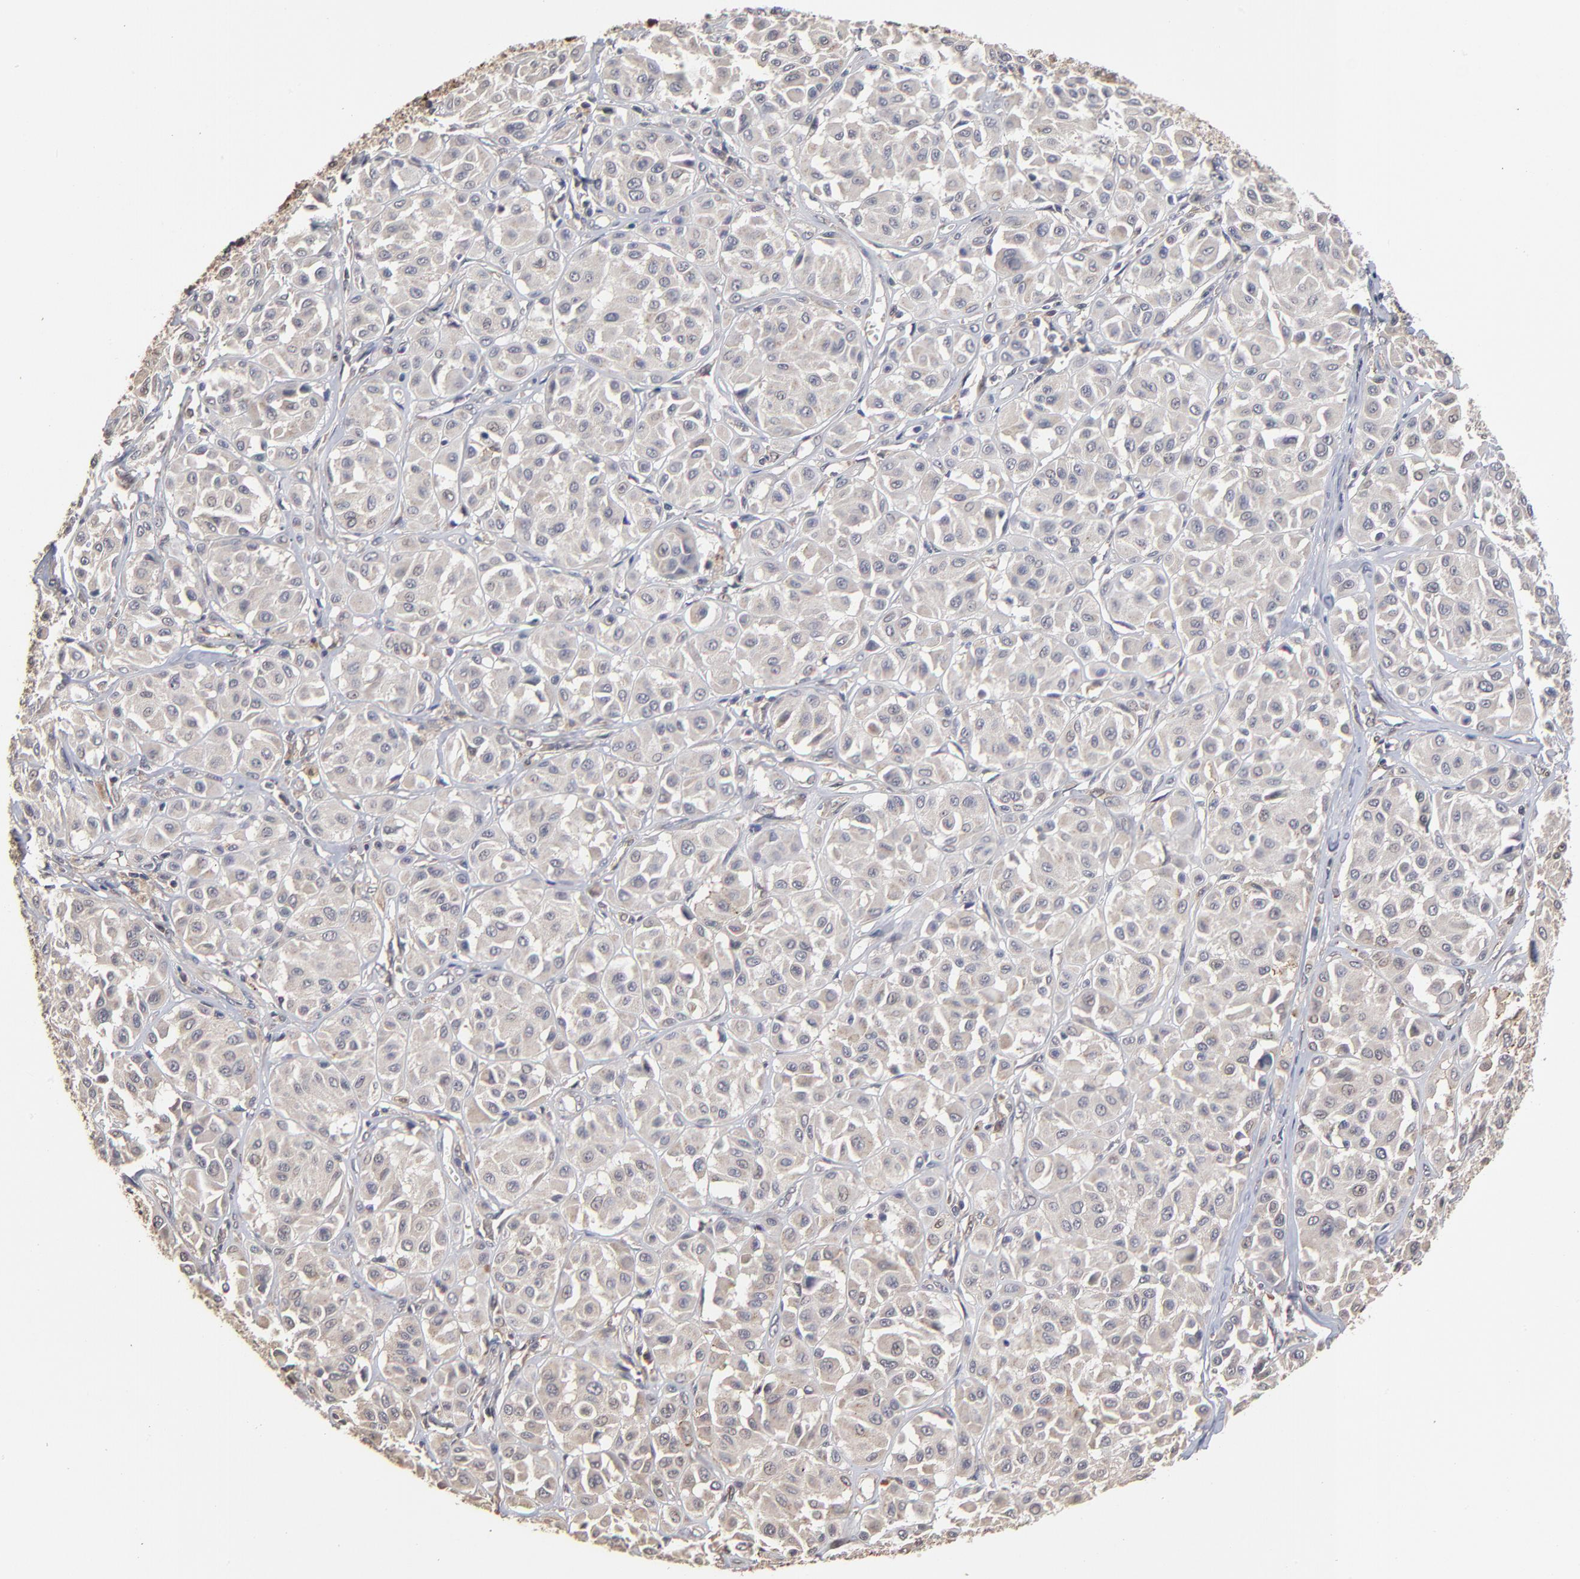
{"staining": {"intensity": "negative", "quantity": "none", "location": "none"}, "tissue": "melanoma", "cell_type": "Tumor cells", "image_type": "cancer", "snomed": [{"axis": "morphology", "description": "Malignant melanoma, Metastatic site"}, {"axis": "topography", "description": "Soft tissue"}], "caption": "Tumor cells are negative for protein expression in human melanoma.", "gene": "ASB8", "patient": {"sex": "male", "age": 41}}